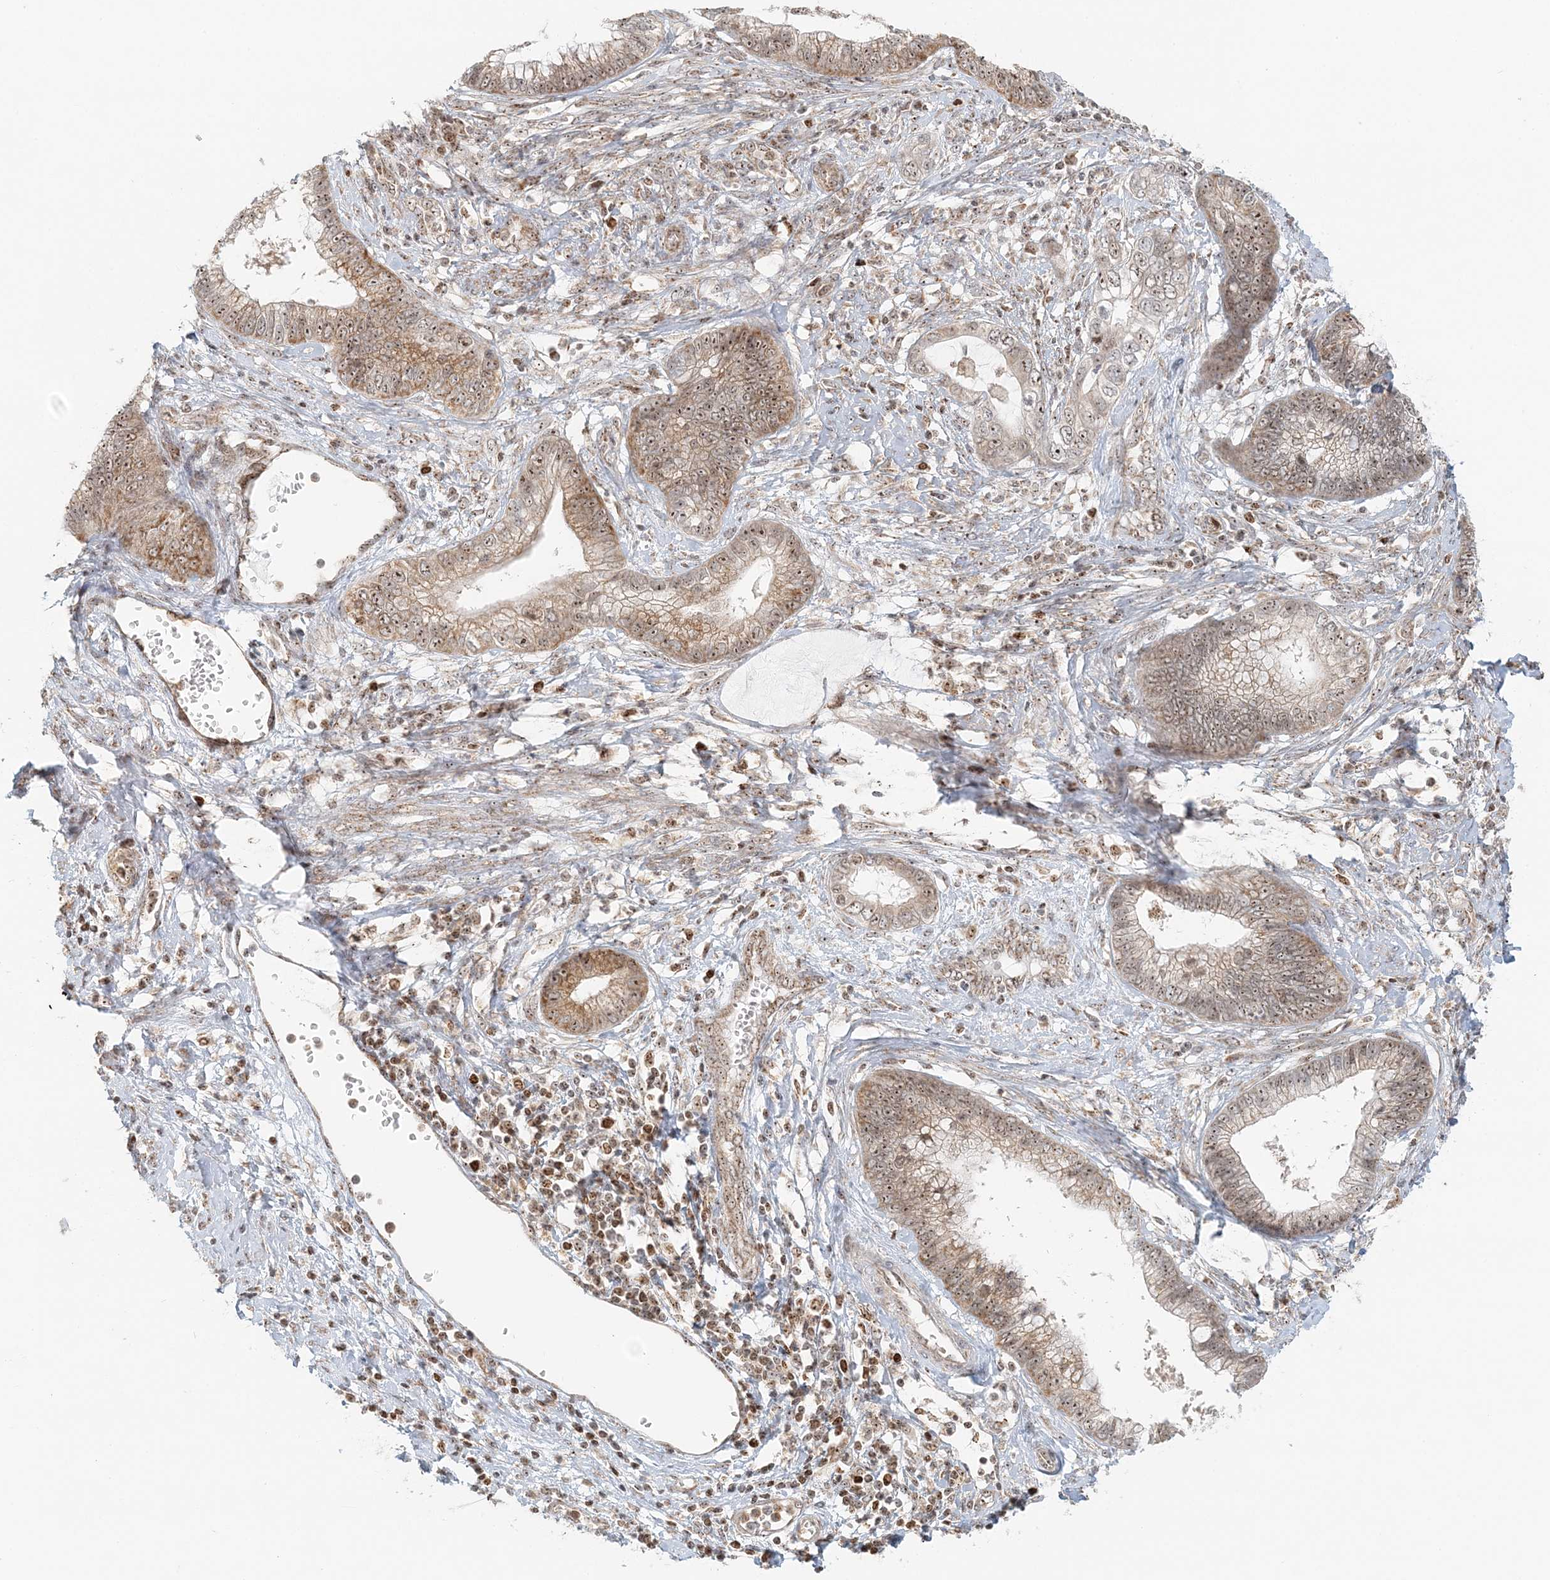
{"staining": {"intensity": "moderate", "quantity": ">75%", "location": "nuclear"}, "tissue": "cervical cancer", "cell_type": "Tumor cells", "image_type": "cancer", "snomed": [{"axis": "morphology", "description": "Adenocarcinoma, NOS"}, {"axis": "topography", "description": "Cervix"}], "caption": "Immunohistochemistry (IHC) (DAB) staining of cervical cancer displays moderate nuclear protein expression in approximately >75% of tumor cells.", "gene": "UBE2F", "patient": {"sex": "female", "age": 44}}